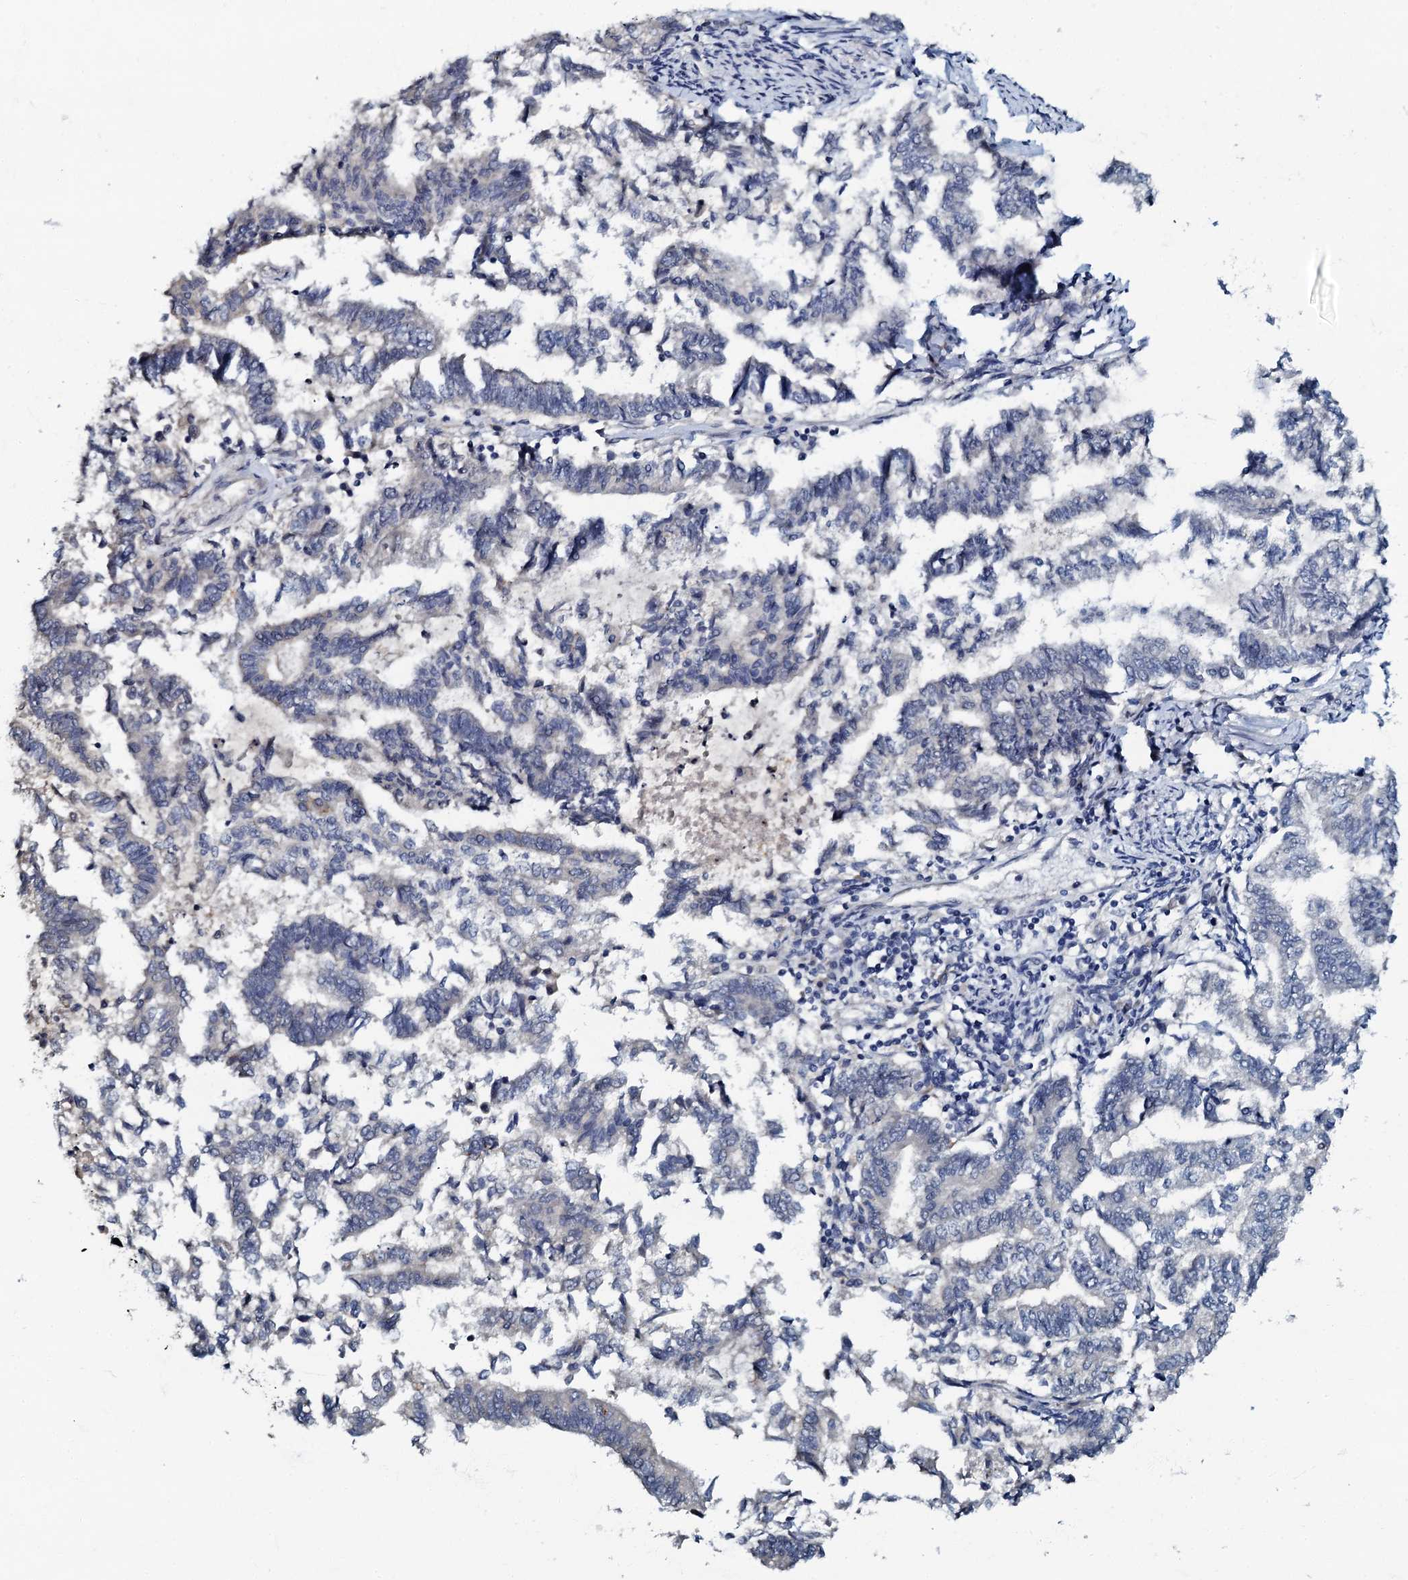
{"staining": {"intensity": "negative", "quantity": "none", "location": "none"}, "tissue": "endometrial cancer", "cell_type": "Tumor cells", "image_type": "cancer", "snomed": [{"axis": "morphology", "description": "Adenocarcinoma, NOS"}, {"axis": "topography", "description": "Endometrium"}], "caption": "Endometrial cancer (adenocarcinoma) was stained to show a protein in brown. There is no significant positivity in tumor cells. (Brightfield microscopy of DAB immunohistochemistry (IHC) at high magnification).", "gene": "OLAH", "patient": {"sex": "female", "age": 79}}